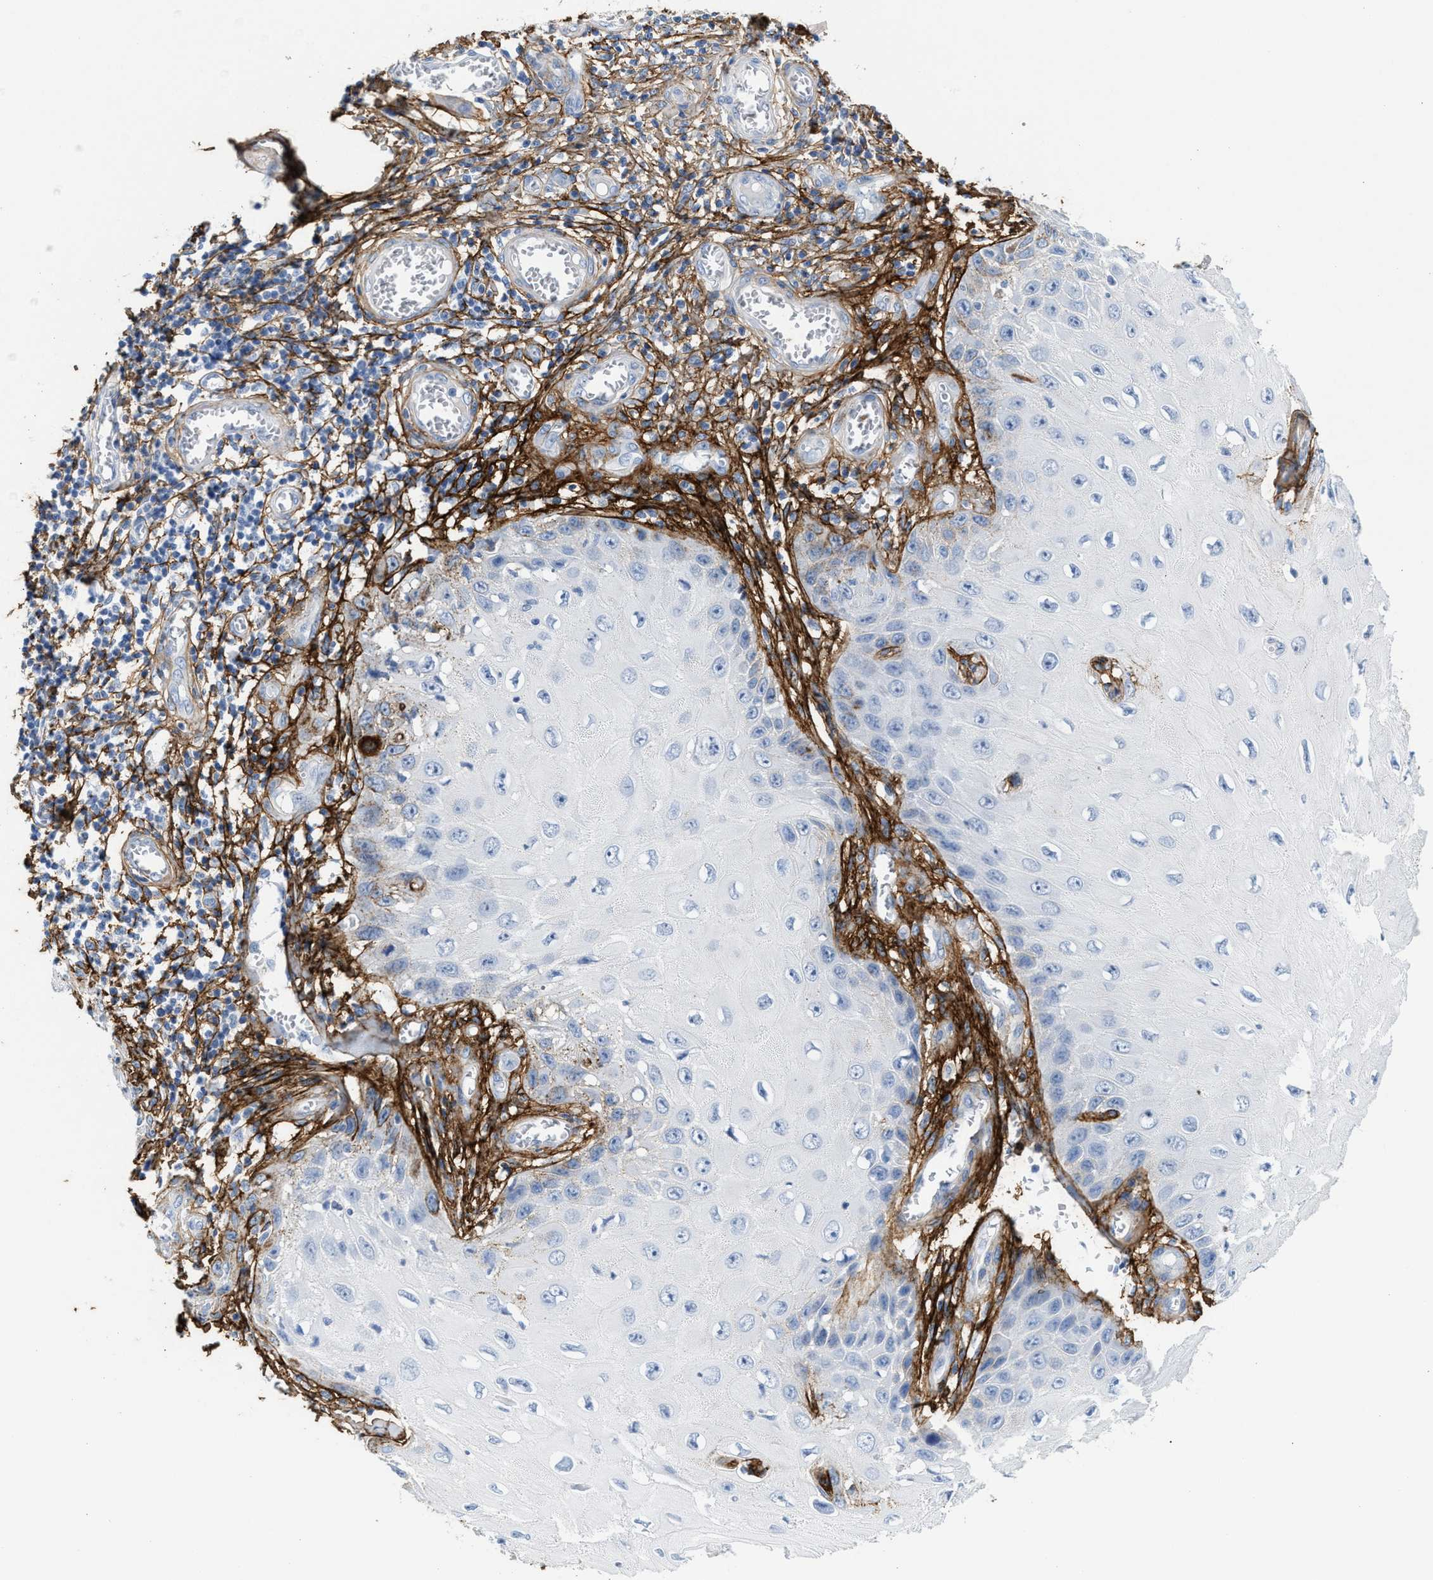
{"staining": {"intensity": "negative", "quantity": "none", "location": "none"}, "tissue": "skin cancer", "cell_type": "Tumor cells", "image_type": "cancer", "snomed": [{"axis": "morphology", "description": "Squamous cell carcinoma, NOS"}, {"axis": "topography", "description": "Skin"}], "caption": "Photomicrograph shows no significant protein expression in tumor cells of skin cancer (squamous cell carcinoma).", "gene": "TNR", "patient": {"sex": "female", "age": 73}}